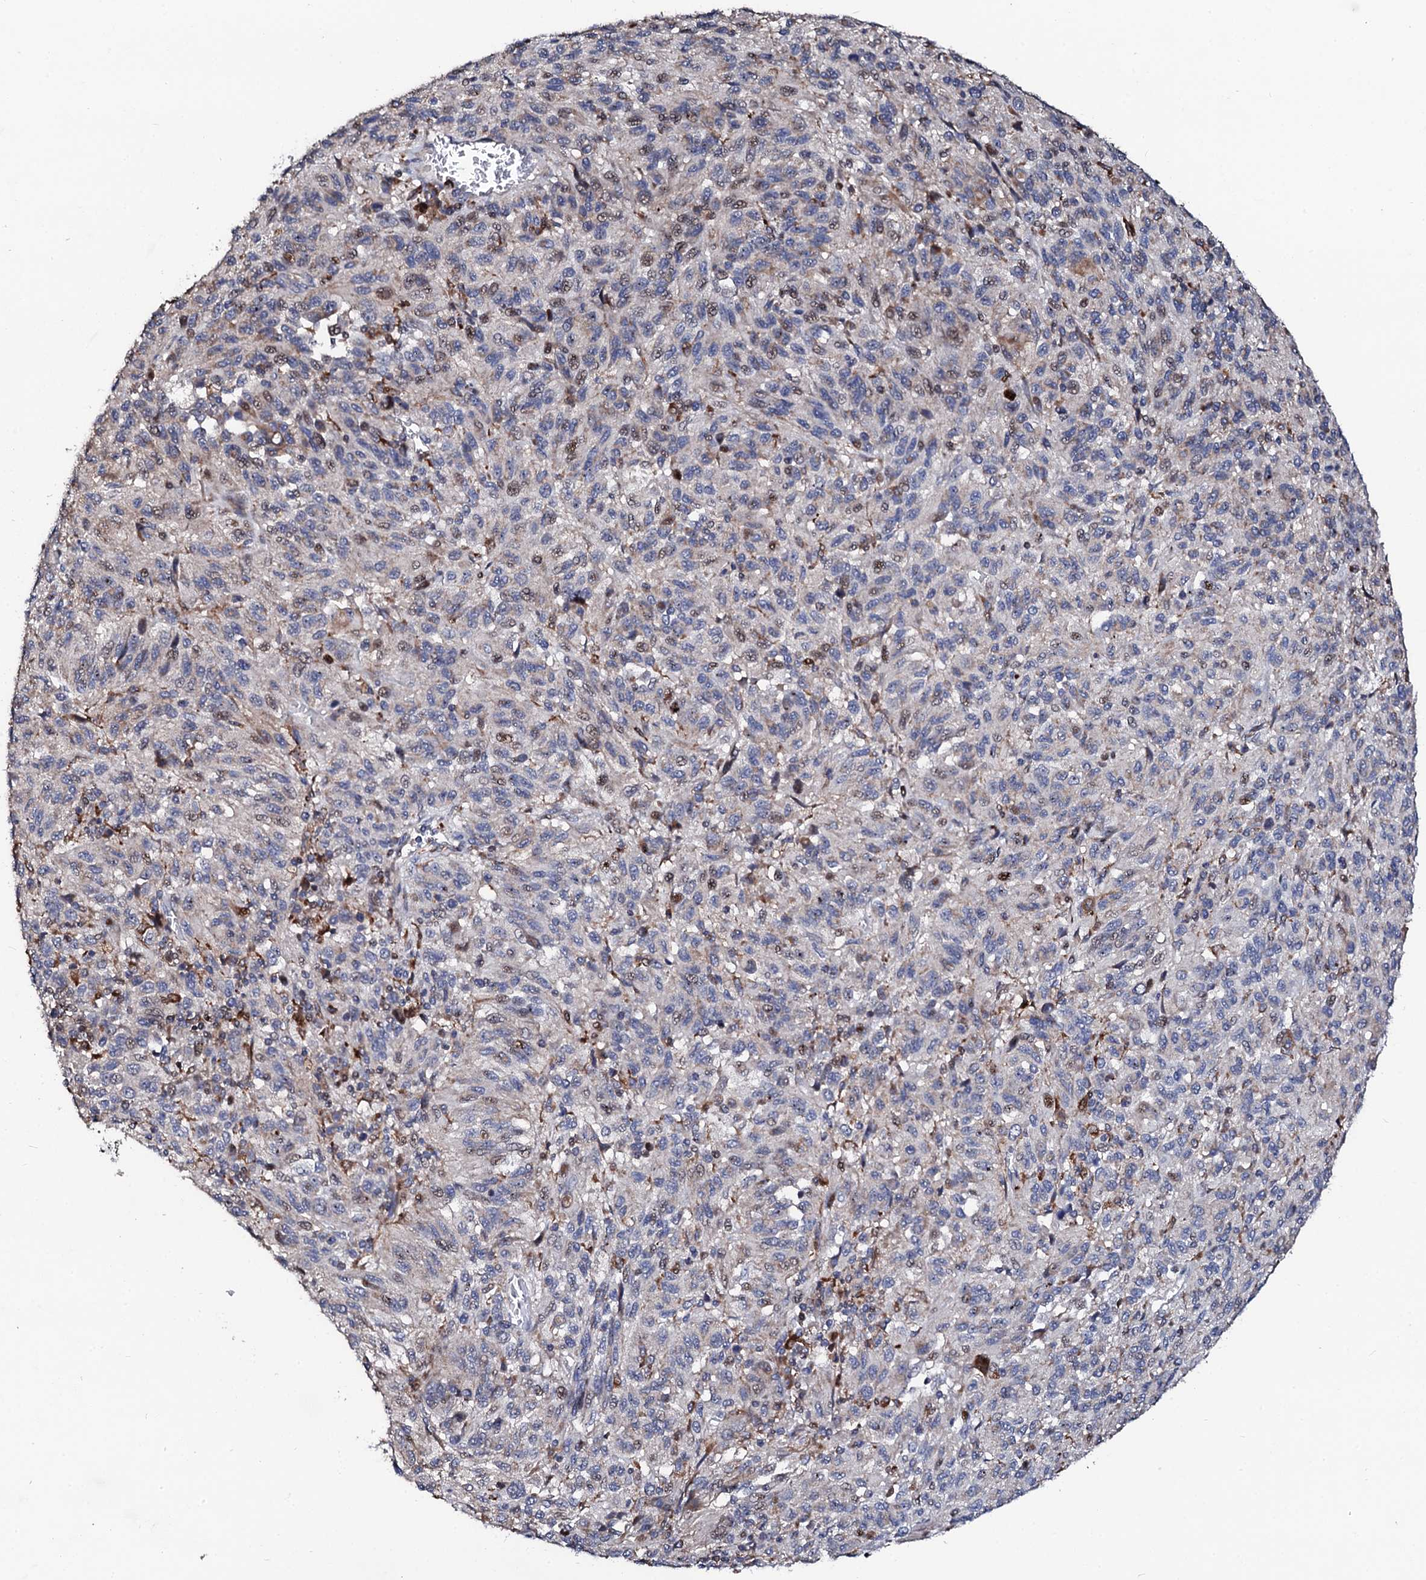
{"staining": {"intensity": "moderate", "quantity": "<25%", "location": "nuclear"}, "tissue": "melanoma", "cell_type": "Tumor cells", "image_type": "cancer", "snomed": [{"axis": "morphology", "description": "Malignant melanoma, Metastatic site"}, {"axis": "topography", "description": "Lung"}], "caption": "A brown stain highlights moderate nuclear expression of a protein in human melanoma tumor cells.", "gene": "TCIRG1", "patient": {"sex": "male", "age": 64}}